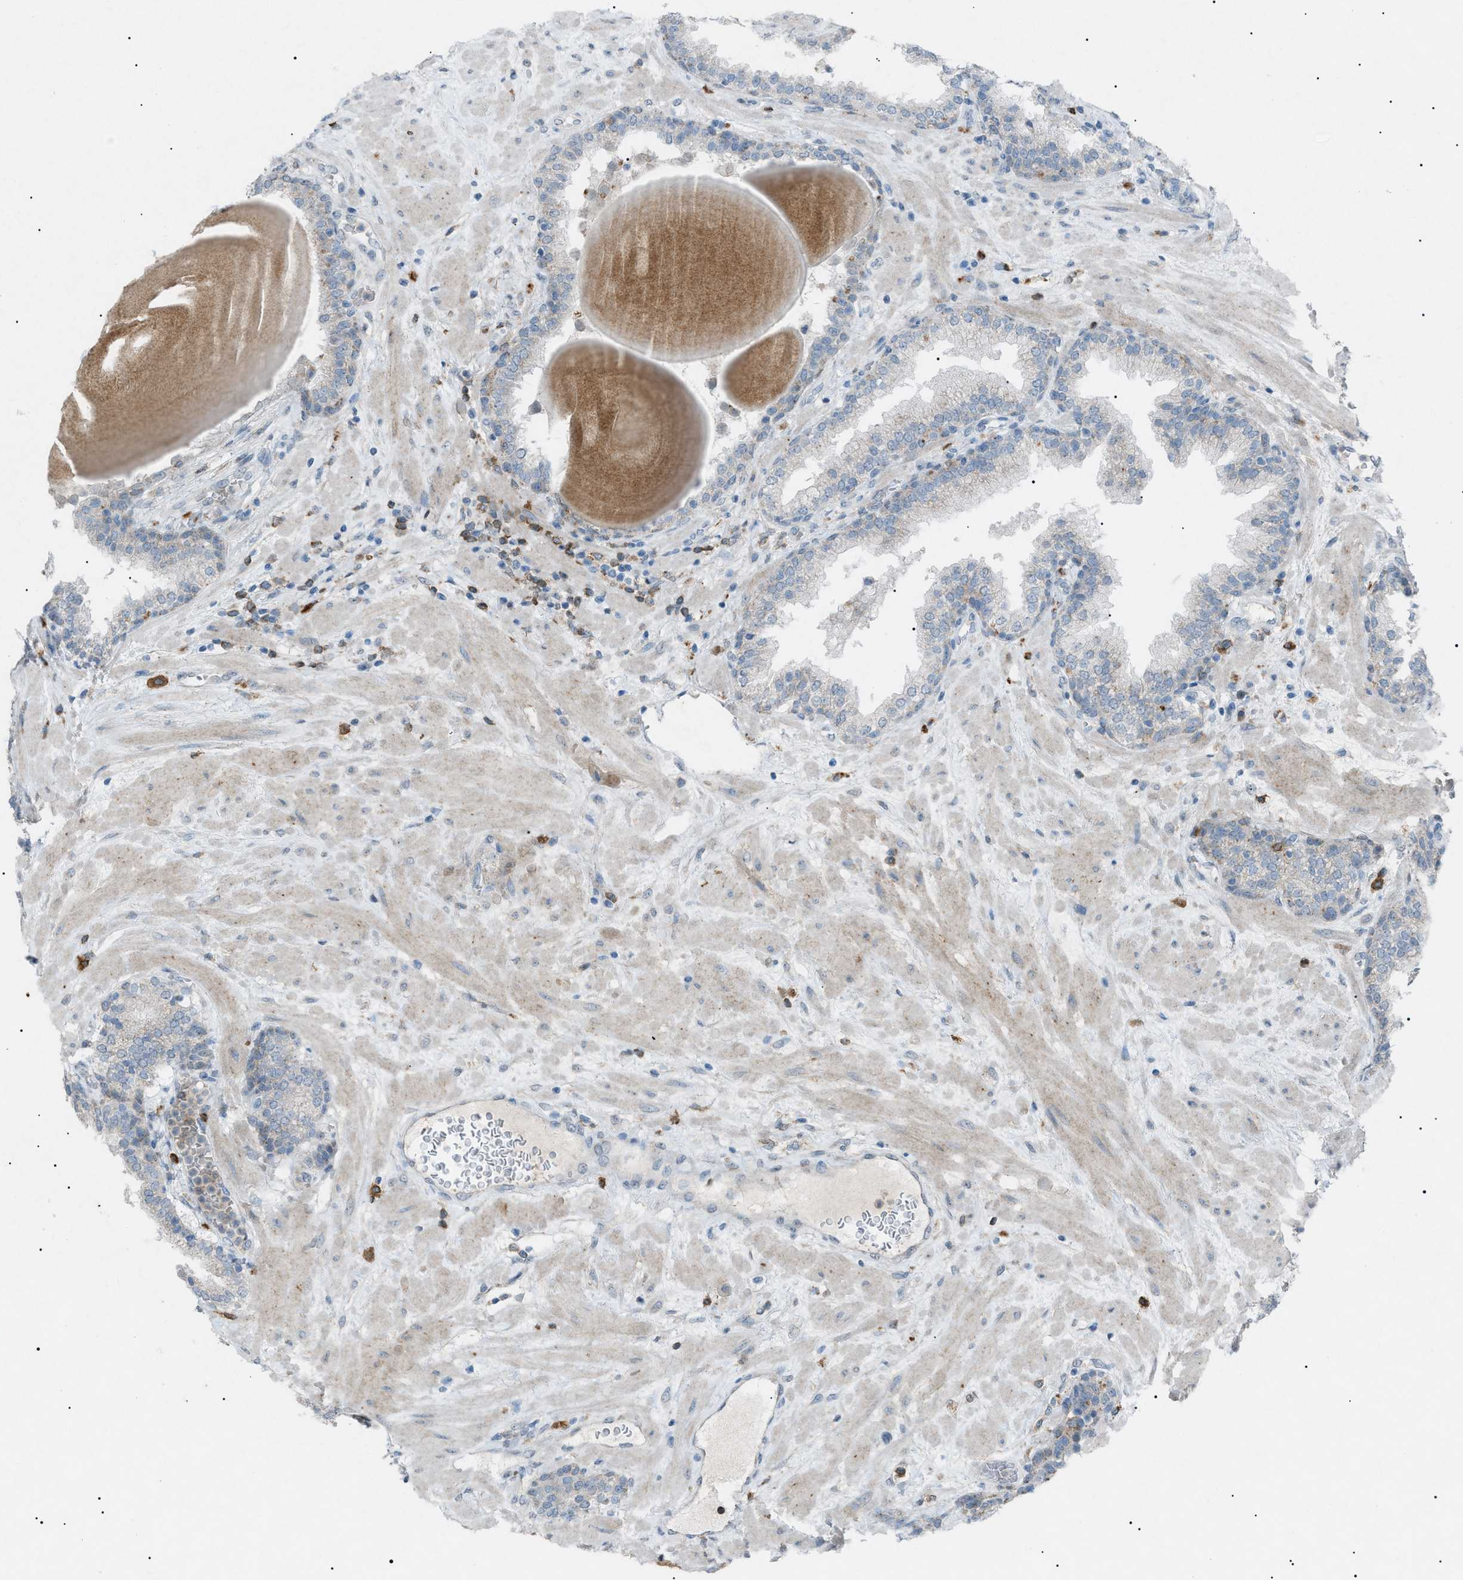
{"staining": {"intensity": "weak", "quantity": "<25%", "location": "cytoplasmic/membranous"}, "tissue": "prostate", "cell_type": "Glandular cells", "image_type": "normal", "snomed": [{"axis": "morphology", "description": "Normal tissue, NOS"}, {"axis": "topography", "description": "Prostate"}], "caption": "Immunohistochemistry photomicrograph of normal prostate: prostate stained with DAB (3,3'-diaminobenzidine) displays no significant protein expression in glandular cells. (Brightfield microscopy of DAB (3,3'-diaminobenzidine) immunohistochemistry at high magnification).", "gene": "BTK", "patient": {"sex": "male", "age": 51}}